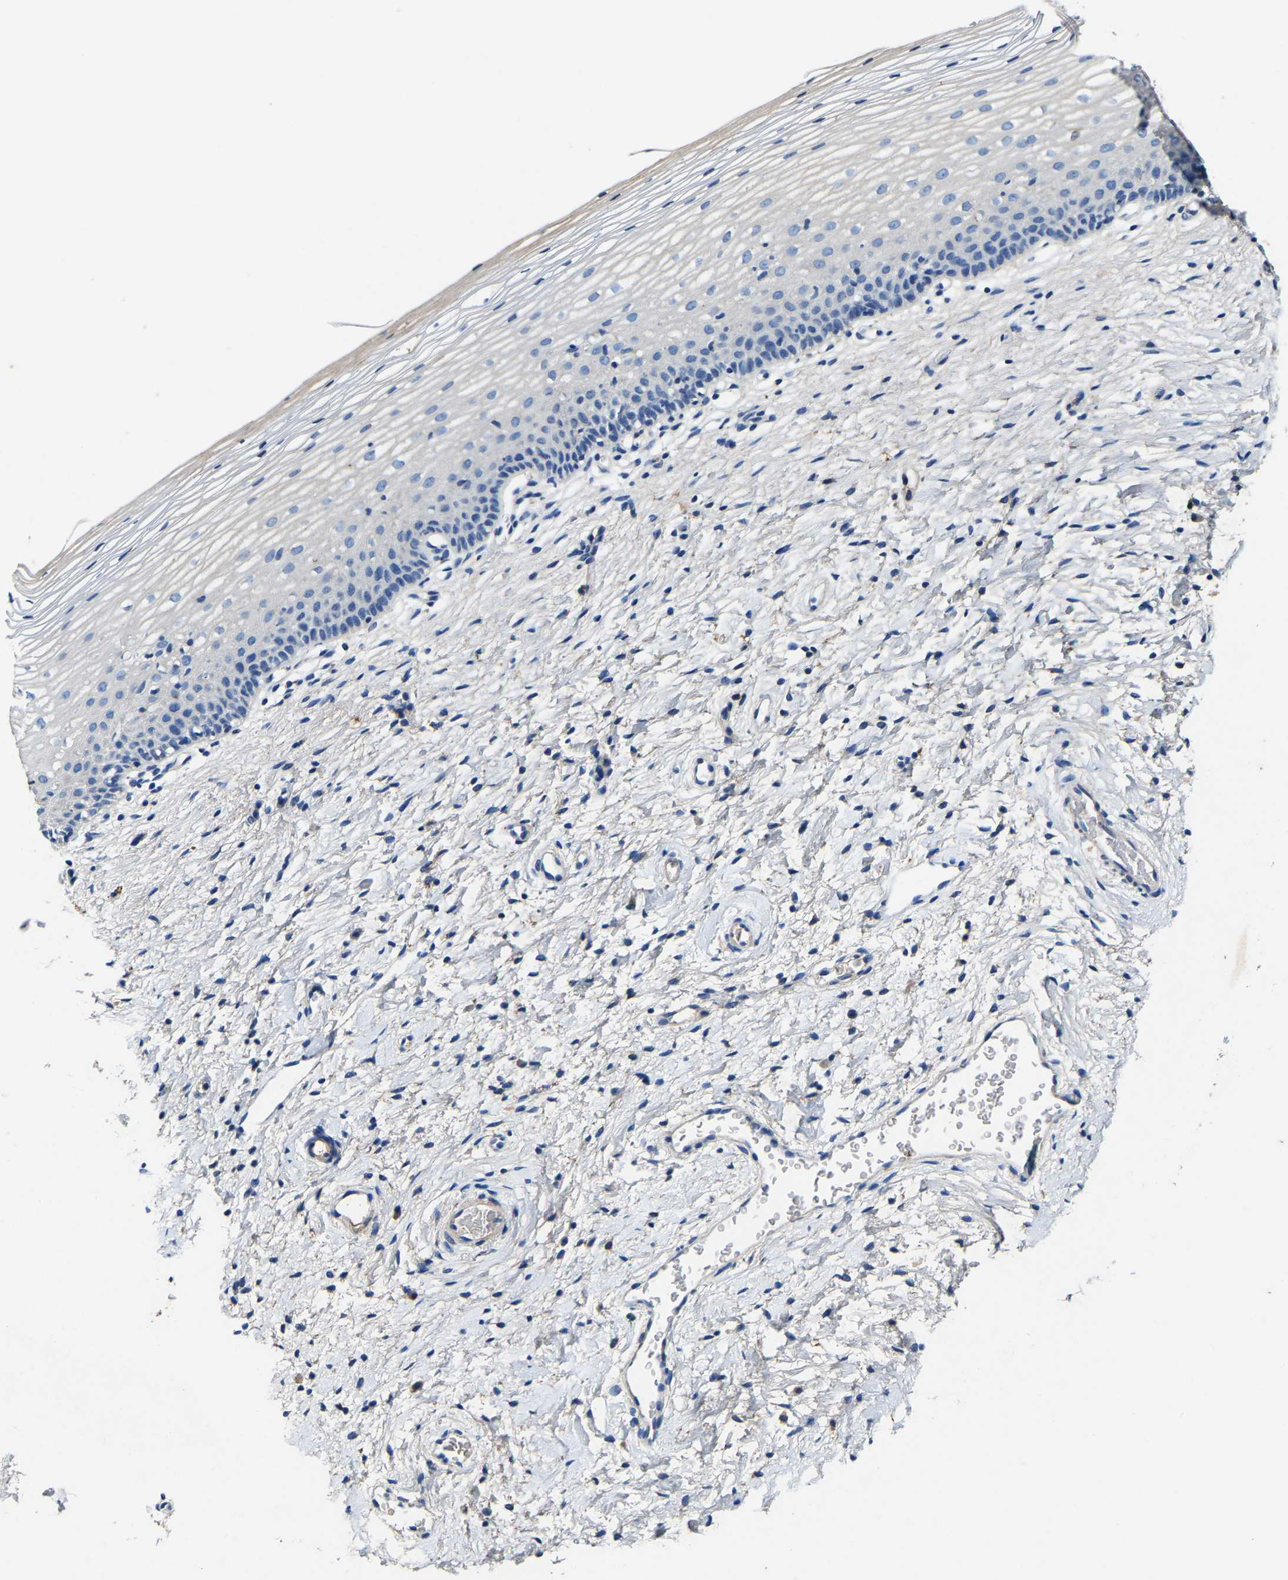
{"staining": {"intensity": "negative", "quantity": "none", "location": "none"}, "tissue": "cervix", "cell_type": "Glandular cells", "image_type": "normal", "snomed": [{"axis": "morphology", "description": "Normal tissue, NOS"}, {"axis": "topography", "description": "Cervix"}], "caption": "DAB immunohistochemical staining of normal cervix shows no significant staining in glandular cells. The staining was performed using DAB (3,3'-diaminobenzidine) to visualize the protein expression in brown, while the nuclei were stained in blue with hematoxylin (Magnification: 20x).", "gene": "SLC25A25", "patient": {"sex": "female", "age": 72}}